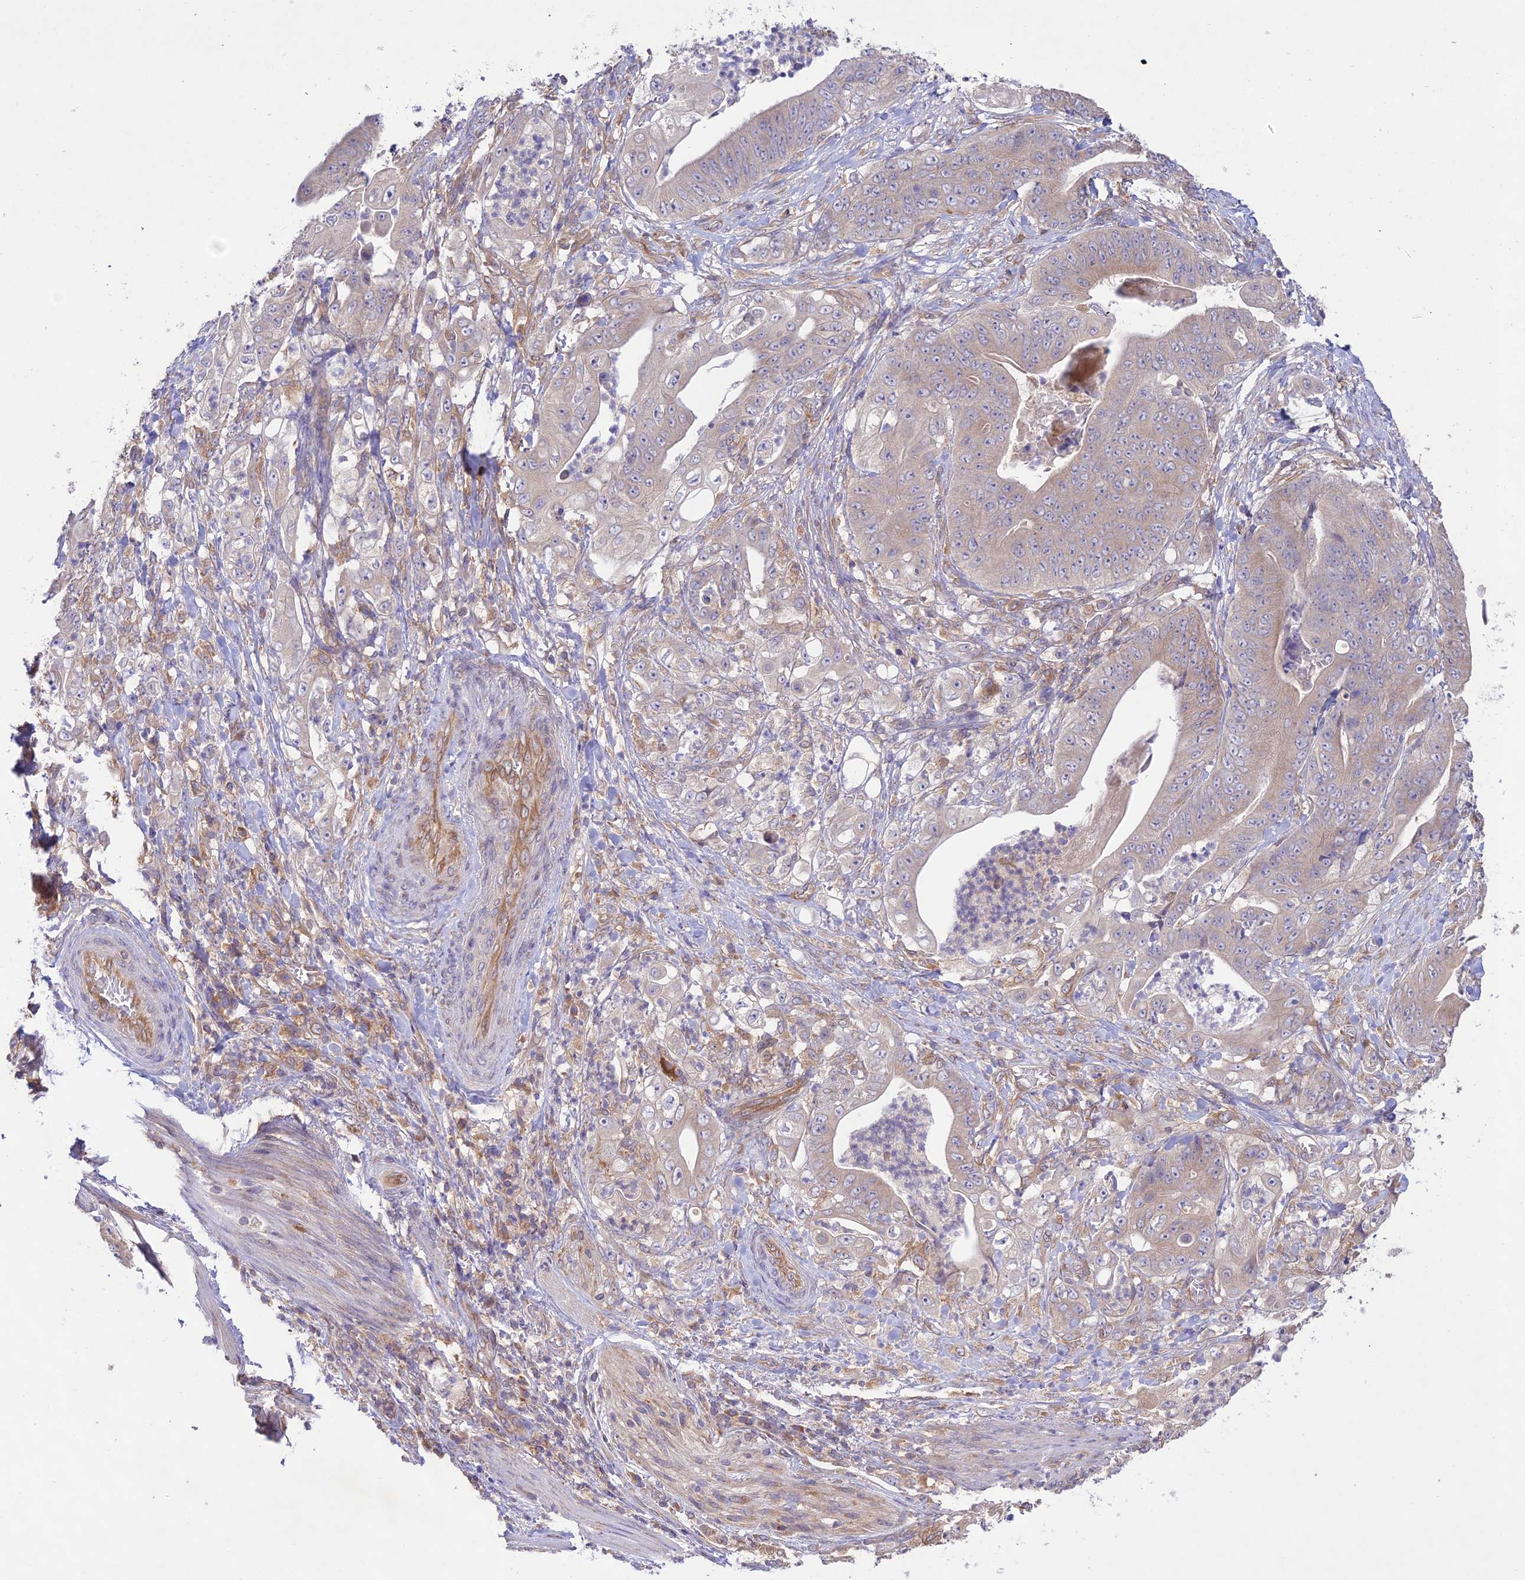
{"staining": {"intensity": "weak", "quantity": "<25%", "location": "cytoplasmic/membranous"}, "tissue": "stomach cancer", "cell_type": "Tumor cells", "image_type": "cancer", "snomed": [{"axis": "morphology", "description": "Adenocarcinoma, NOS"}, {"axis": "topography", "description": "Stomach"}], "caption": "There is no significant expression in tumor cells of stomach cancer (adenocarcinoma).", "gene": "TMEM259", "patient": {"sex": "female", "age": 73}}